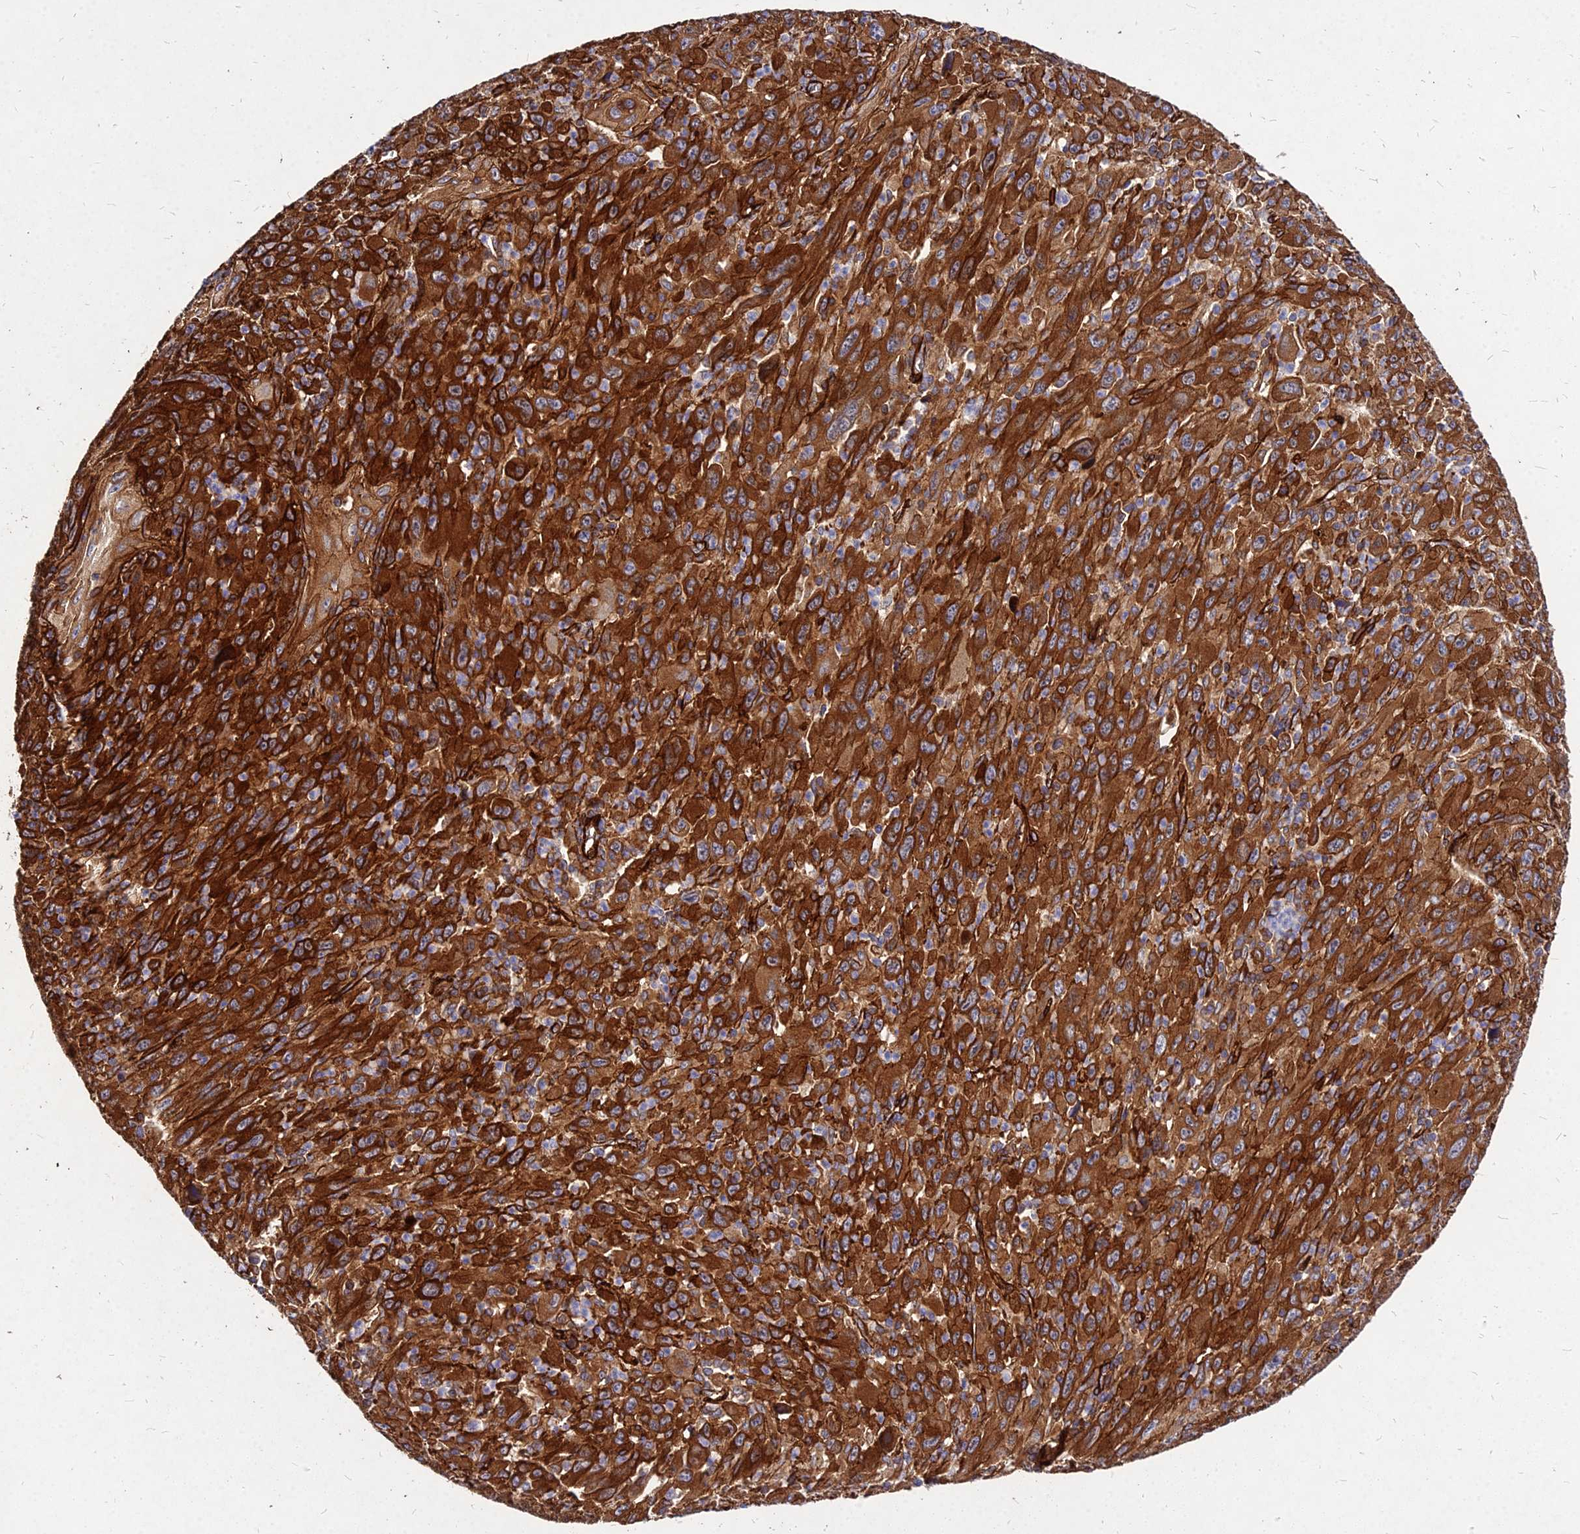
{"staining": {"intensity": "strong", "quantity": ">75%", "location": "cytoplasmic/membranous"}, "tissue": "melanoma", "cell_type": "Tumor cells", "image_type": "cancer", "snomed": [{"axis": "morphology", "description": "Malignant melanoma, Metastatic site"}, {"axis": "topography", "description": "Skin"}], "caption": "The photomicrograph demonstrates a brown stain indicating the presence of a protein in the cytoplasmic/membranous of tumor cells in malignant melanoma (metastatic site).", "gene": "EFCC1", "patient": {"sex": "female", "age": 56}}